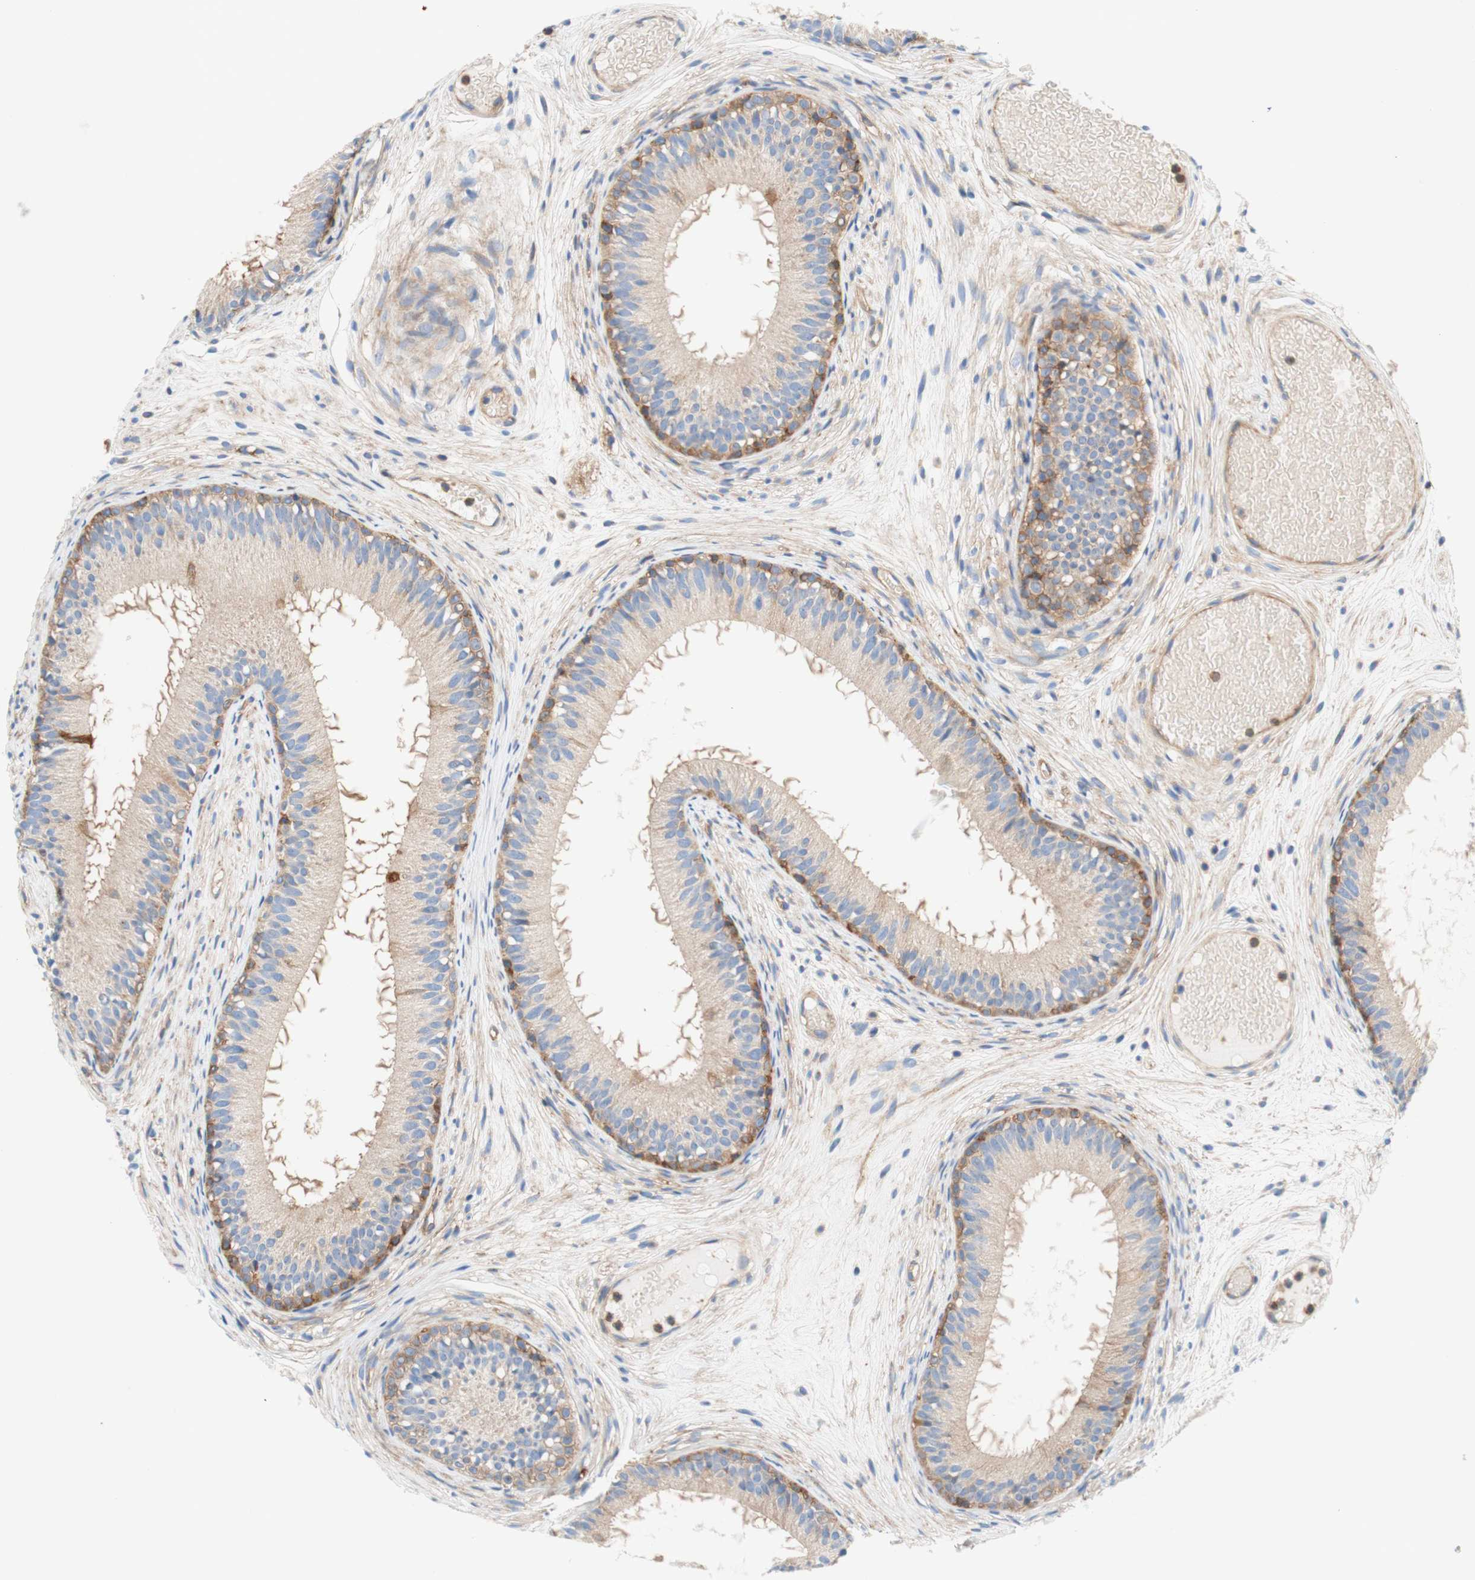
{"staining": {"intensity": "weak", "quantity": "25%-75%", "location": "cytoplasmic/membranous"}, "tissue": "epididymis", "cell_type": "Glandular cells", "image_type": "normal", "snomed": [{"axis": "morphology", "description": "Normal tissue, NOS"}, {"axis": "morphology", "description": "Atrophy, NOS"}, {"axis": "topography", "description": "Testis"}, {"axis": "topography", "description": "Epididymis"}], "caption": "Weak cytoplasmic/membranous staining for a protein is seen in about 25%-75% of glandular cells of benign epididymis using IHC.", "gene": "STOM", "patient": {"sex": "male", "age": 18}}